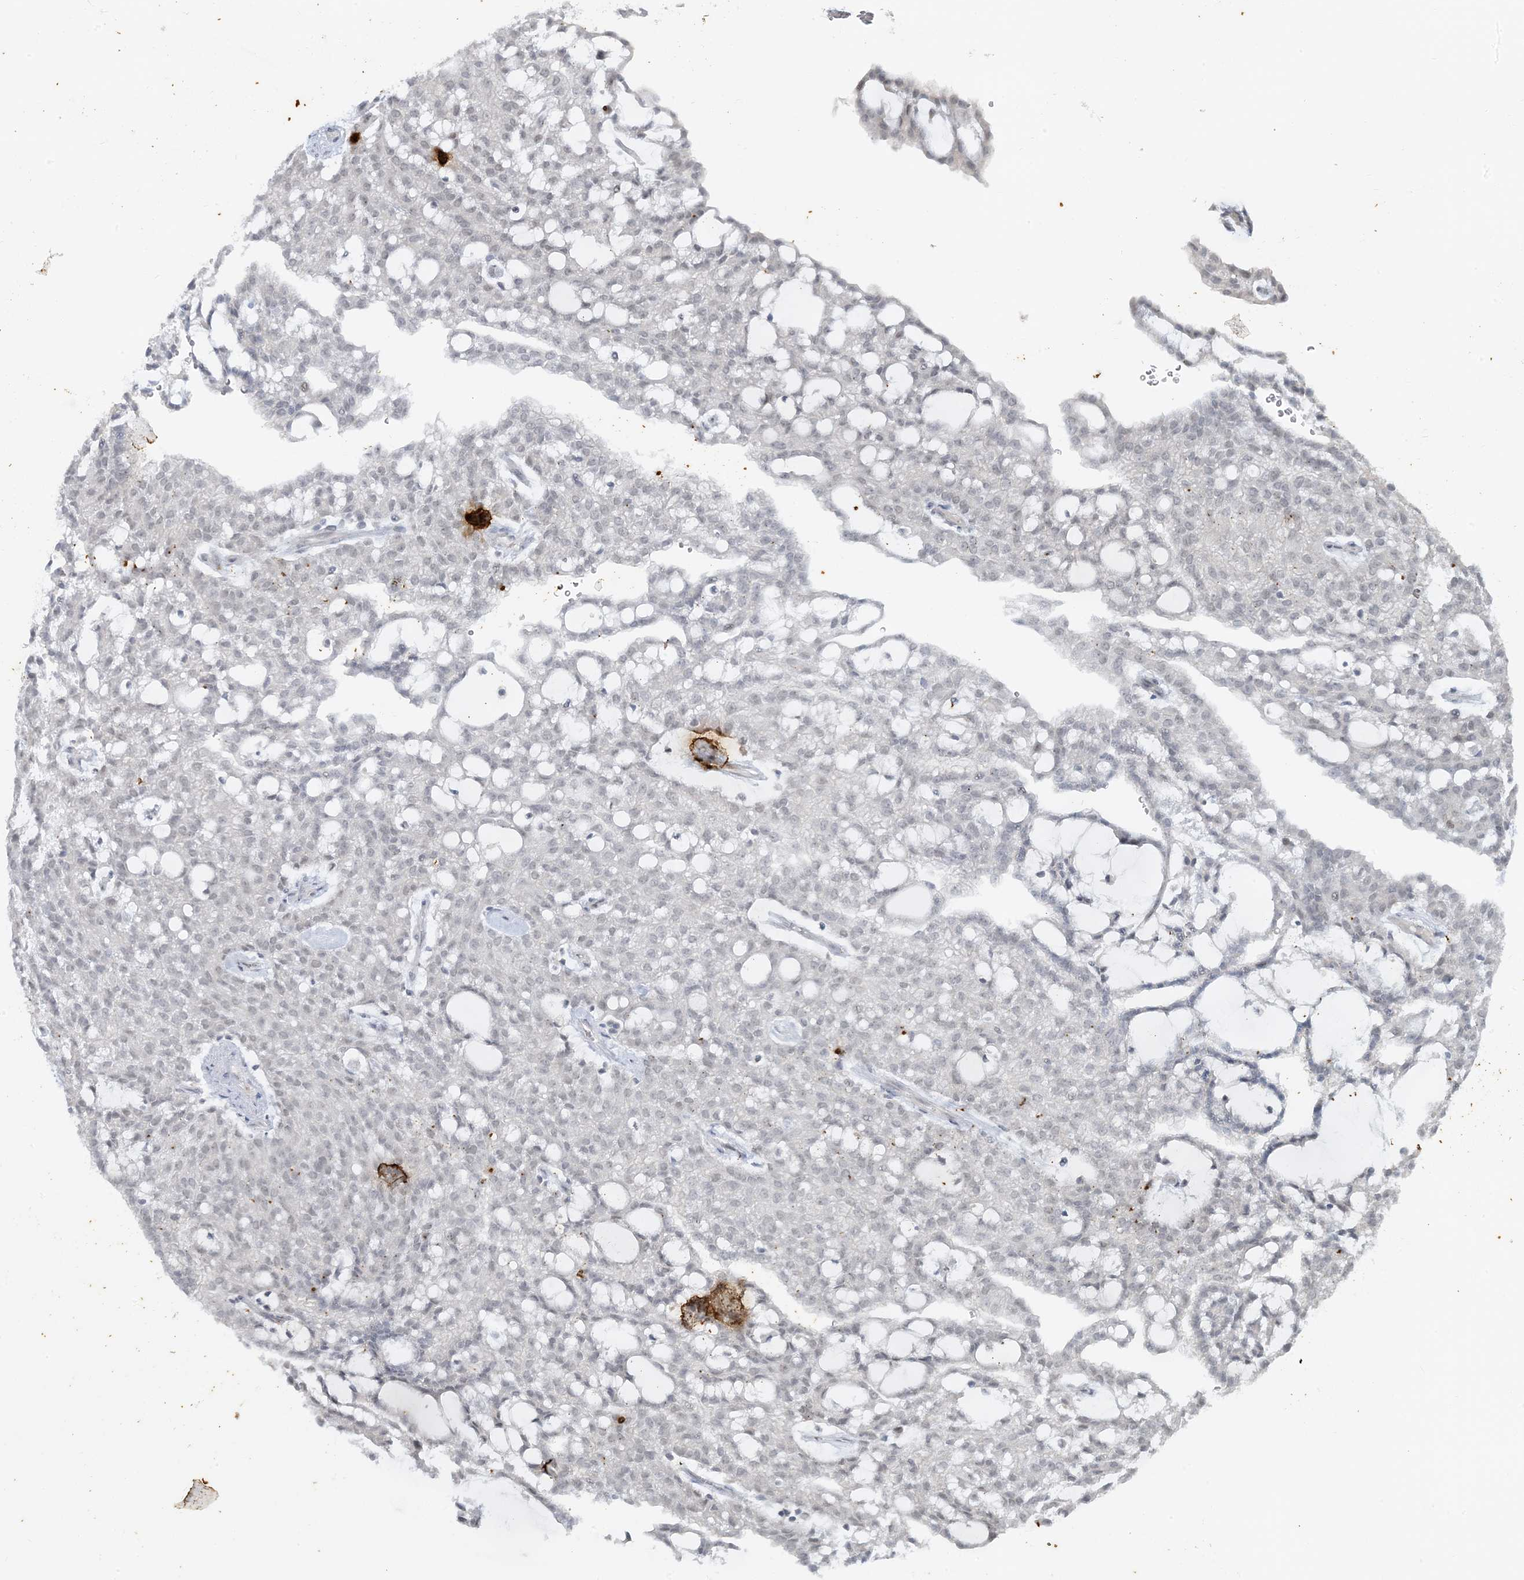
{"staining": {"intensity": "negative", "quantity": "none", "location": "none"}, "tissue": "renal cancer", "cell_type": "Tumor cells", "image_type": "cancer", "snomed": [{"axis": "morphology", "description": "Adenocarcinoma, NOS"}, {"axis": "topography", "description": "Kidney"}], "caption": "This is a image of immunohistochemistry (IHC) staining of renal cancer (adenocarcinoma), which shows no positivity in tumor cells.", "gene": "LEXM", "patient": {"sex": "male", "age": 63}}